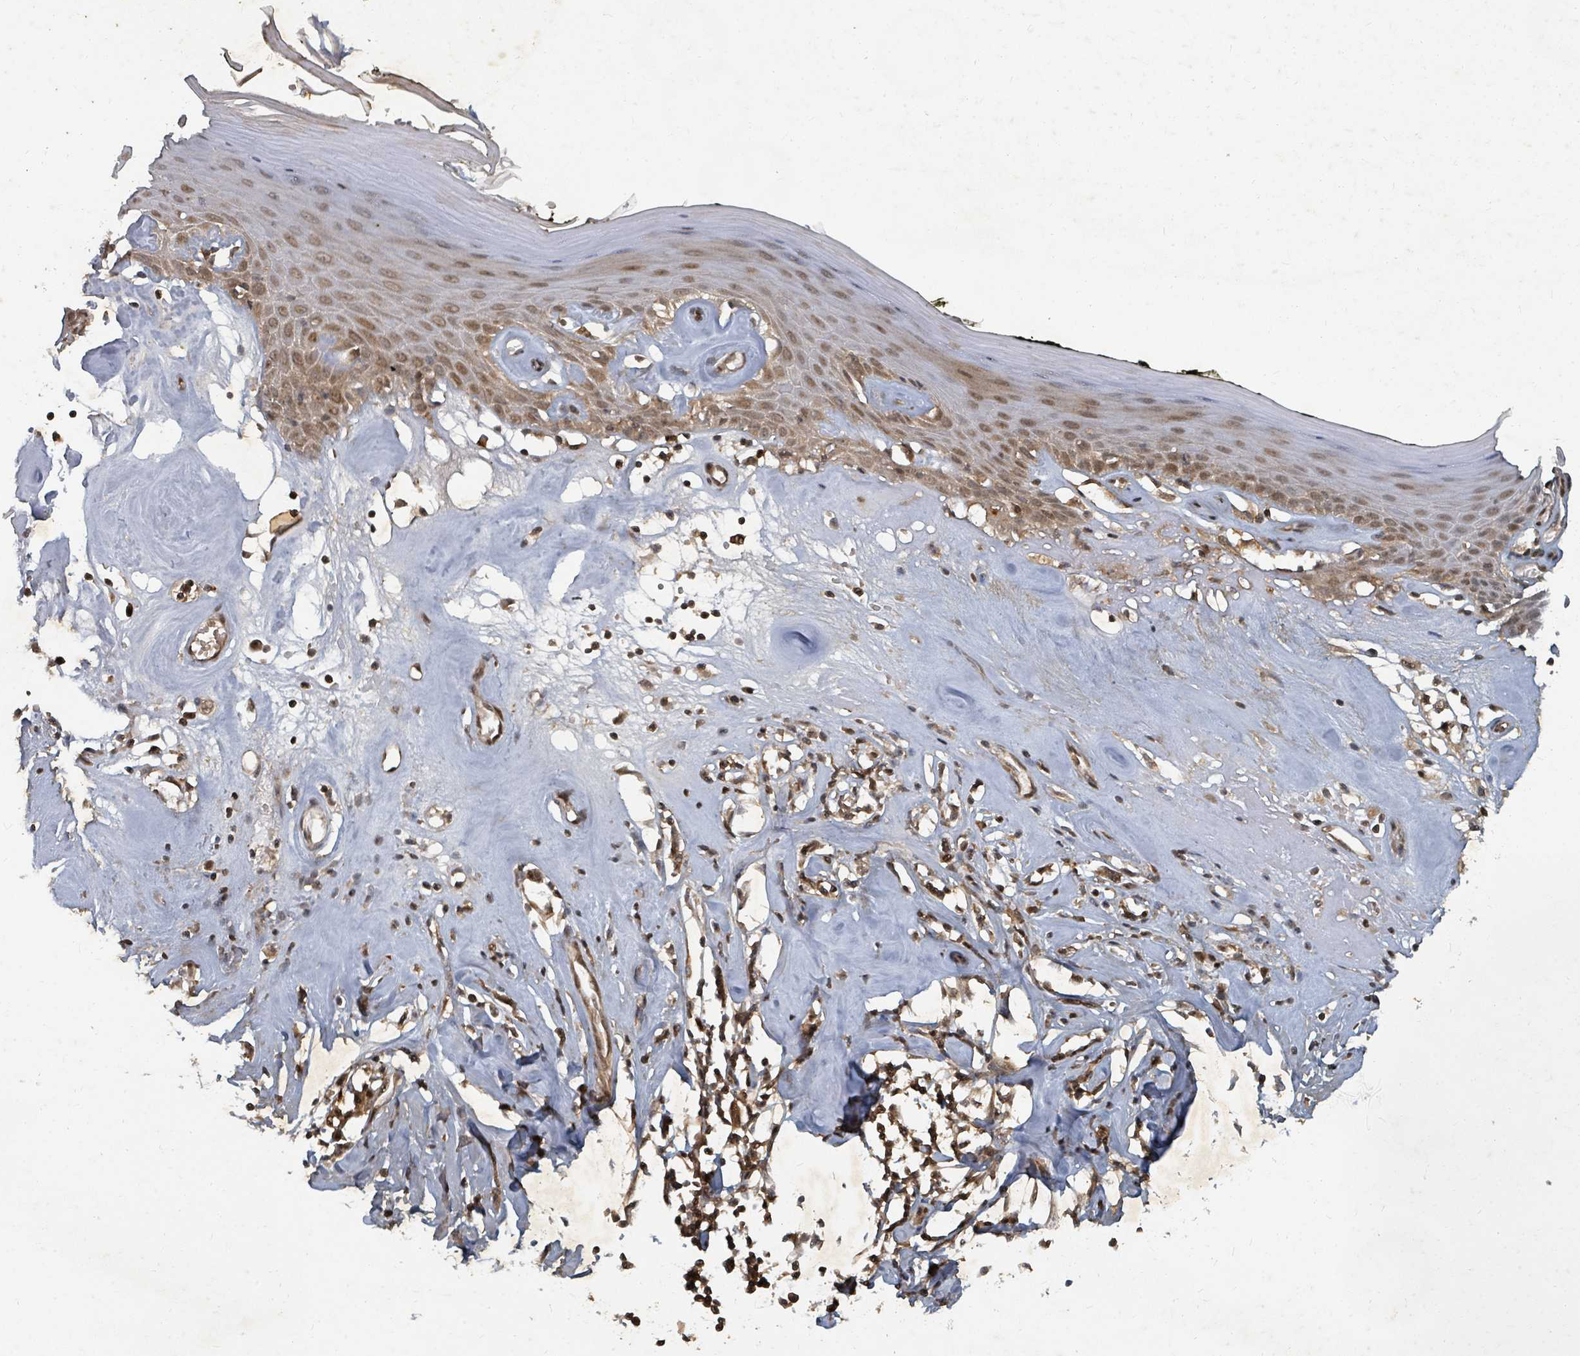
{"staining": {"intensity": "moderate", "quantity": ">75%", "location": "cytoplasmic/membranous,nuclear"}, "tissue": "skin", "cell_type": "Epidermal cells", "image_type": "normal", "snomed": [{"axis": "morphology", "description": "Normal tissue, NOS"}, {"axis": "morphology", "description": "Inflammation, NOS"}, {"axis": "topography", "description": "Vulva"}], "caption": "Immunohistochemical staining of unremarkable human skin displays >75% levels of moderate cytoplasmic/membranous,nuclear protein positivity in approximately >75% of epidermal cells. (Brightfield microscopy of DAB IHC at high magnification).", "gene": "KDM4E", "patient": {"sex": "female", "age": 84}}